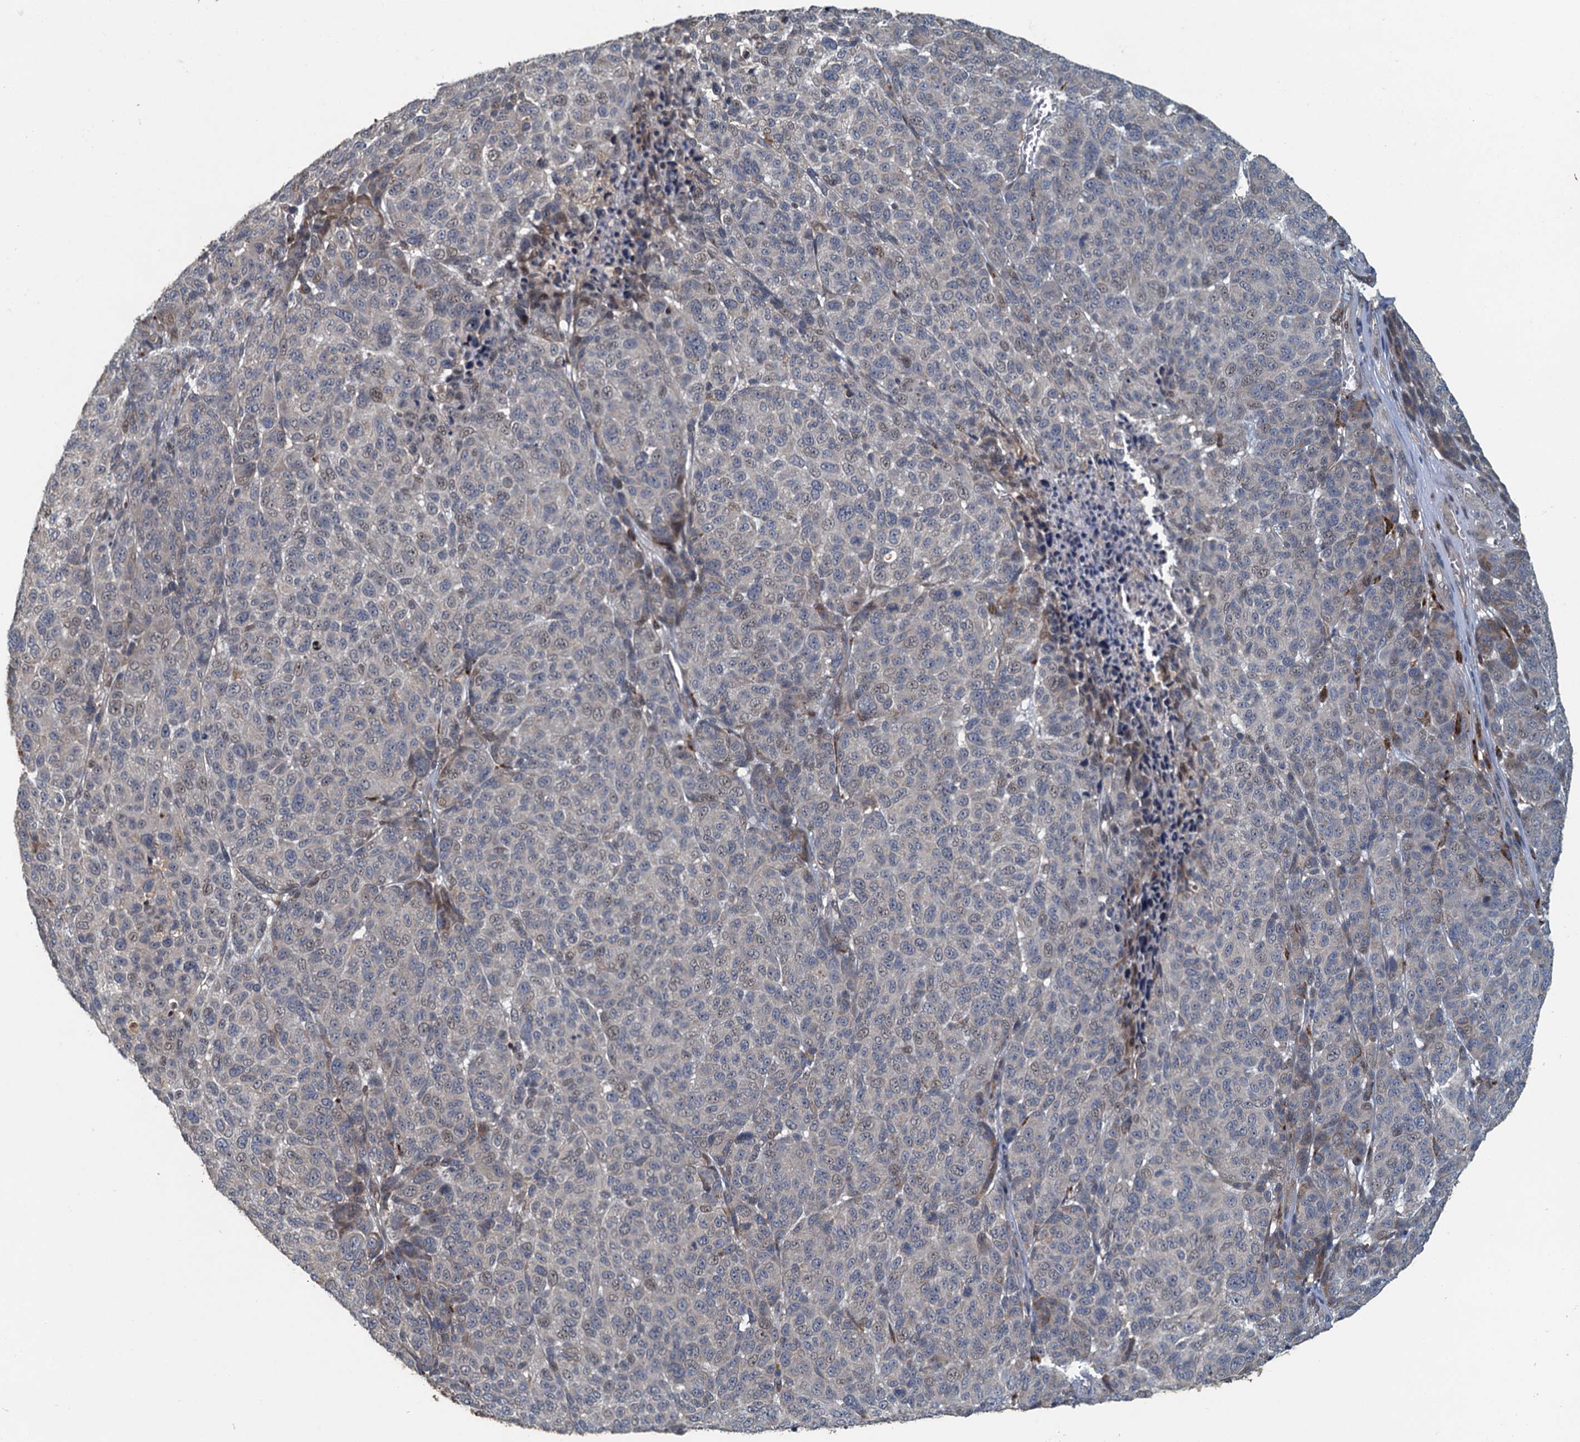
{"staining": {"intensity": "weak", "quantity": "<25%", "location": "cytoplasmic/membranous,nuclear"}, "tissue": "melanoma", "cell_type": "Tumor cells", "image_type": "cancer", "snomed": [{"axis": "morphology", "description": "Malignant melanoma, NOS"}, {"axis": "topography", "description": "Skin"}], "caption": "This is a photomicrograph of immunohistochemistry (IHC) staining of malignant melanoma, which shows no expression in tumor cells. (Stains: DAB (3,3'-diaminobenzidine) immunohistochemistry (IHC) with hematoxylin counter stain, Microscopy: brightfield microscopy at high magnification).", "gene": "AGRN", "patient": {"sex": "male", "age": 49}}